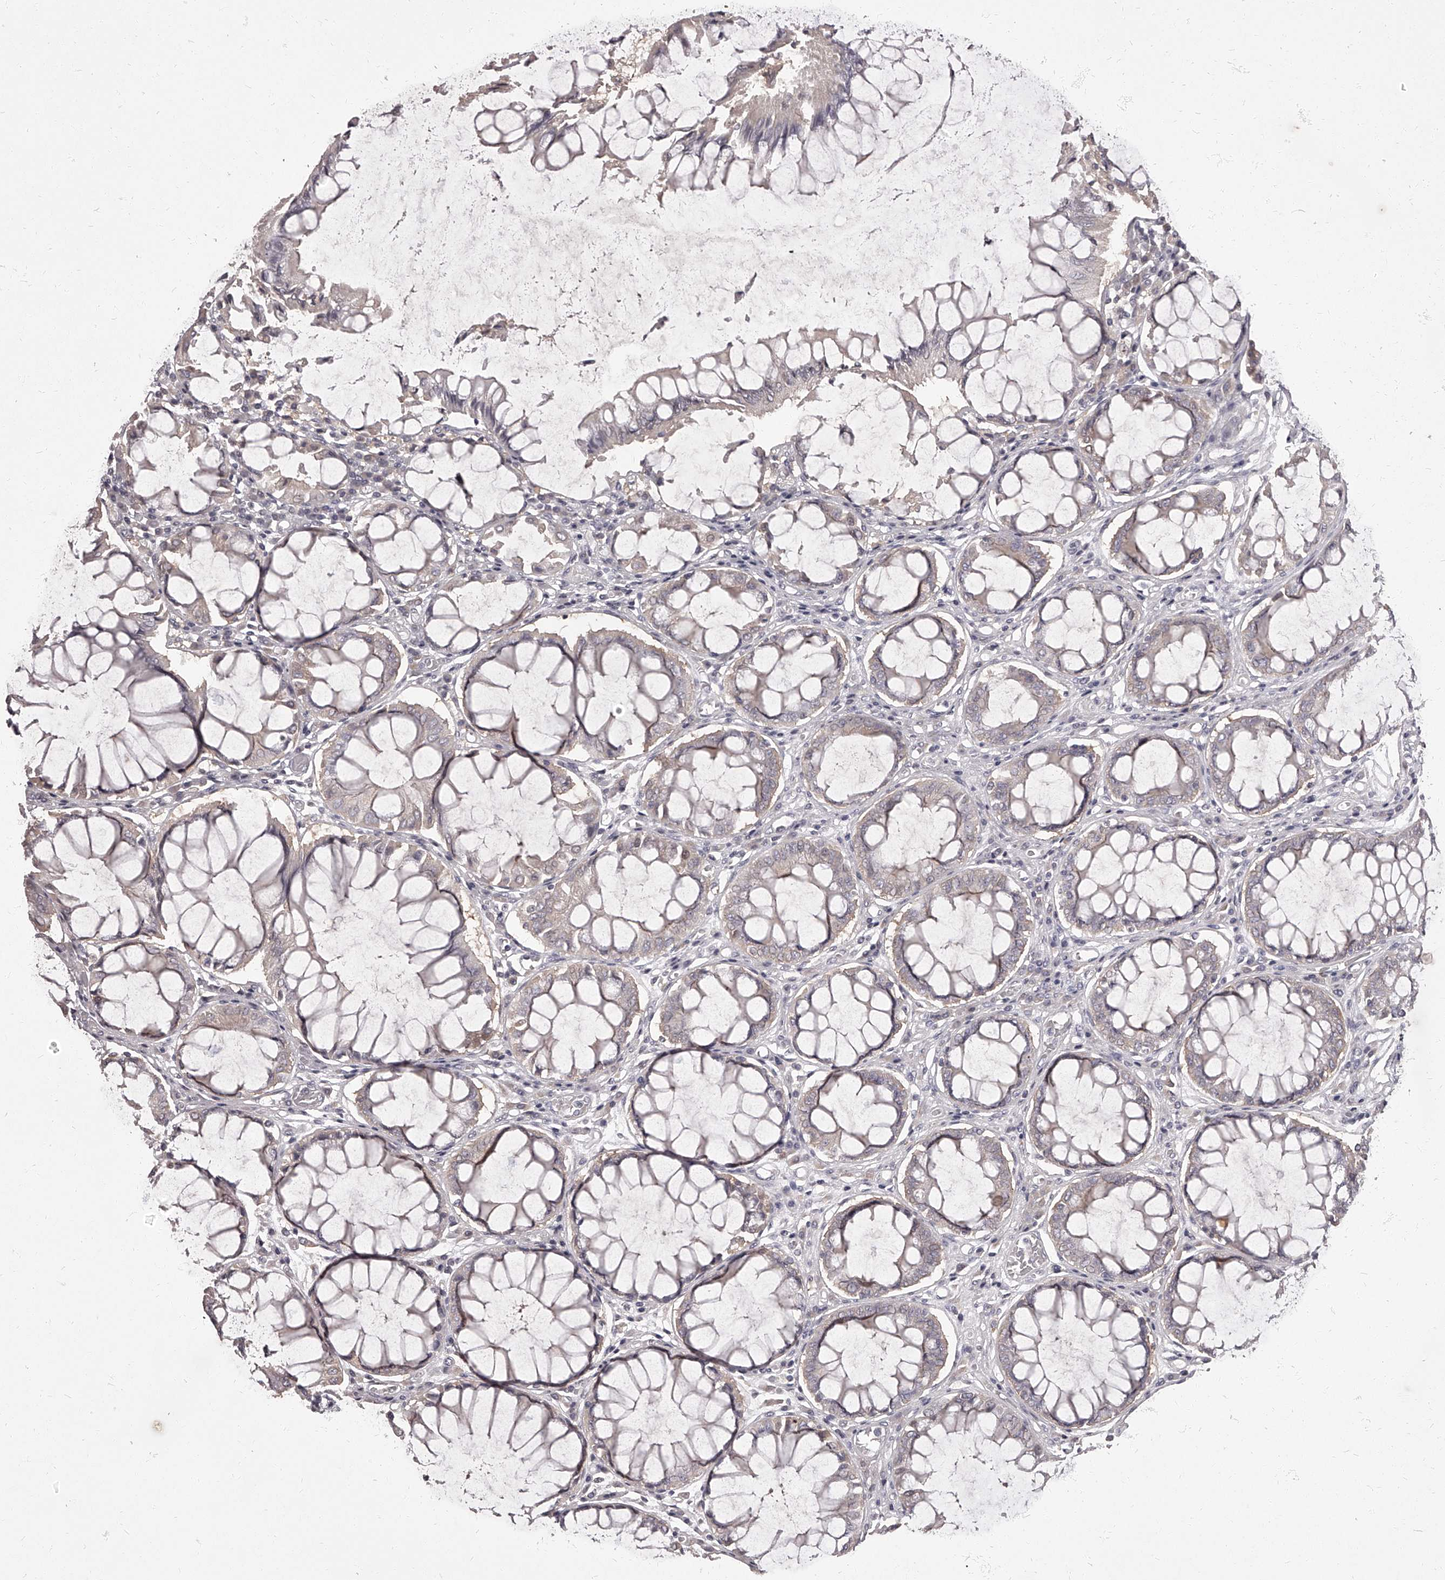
{"staining": {"intensity": "negative", "quantity": "none", "location": "none"}, "tissue": "colorectal cancer", "cell_type": "Tumor cells", "image_type": "cancer", "snomed": [{"axis": "morphology", "description": "Adenocarcinoma, NOS"}, {"axis": "topography", "description": "Rectum"}], "caption": "There is no significant positivity in tumor cells of colorectal cancer (adenocarcinoma).", "gene": "APEH", "patient": {"sex": "male", "age": 84}}